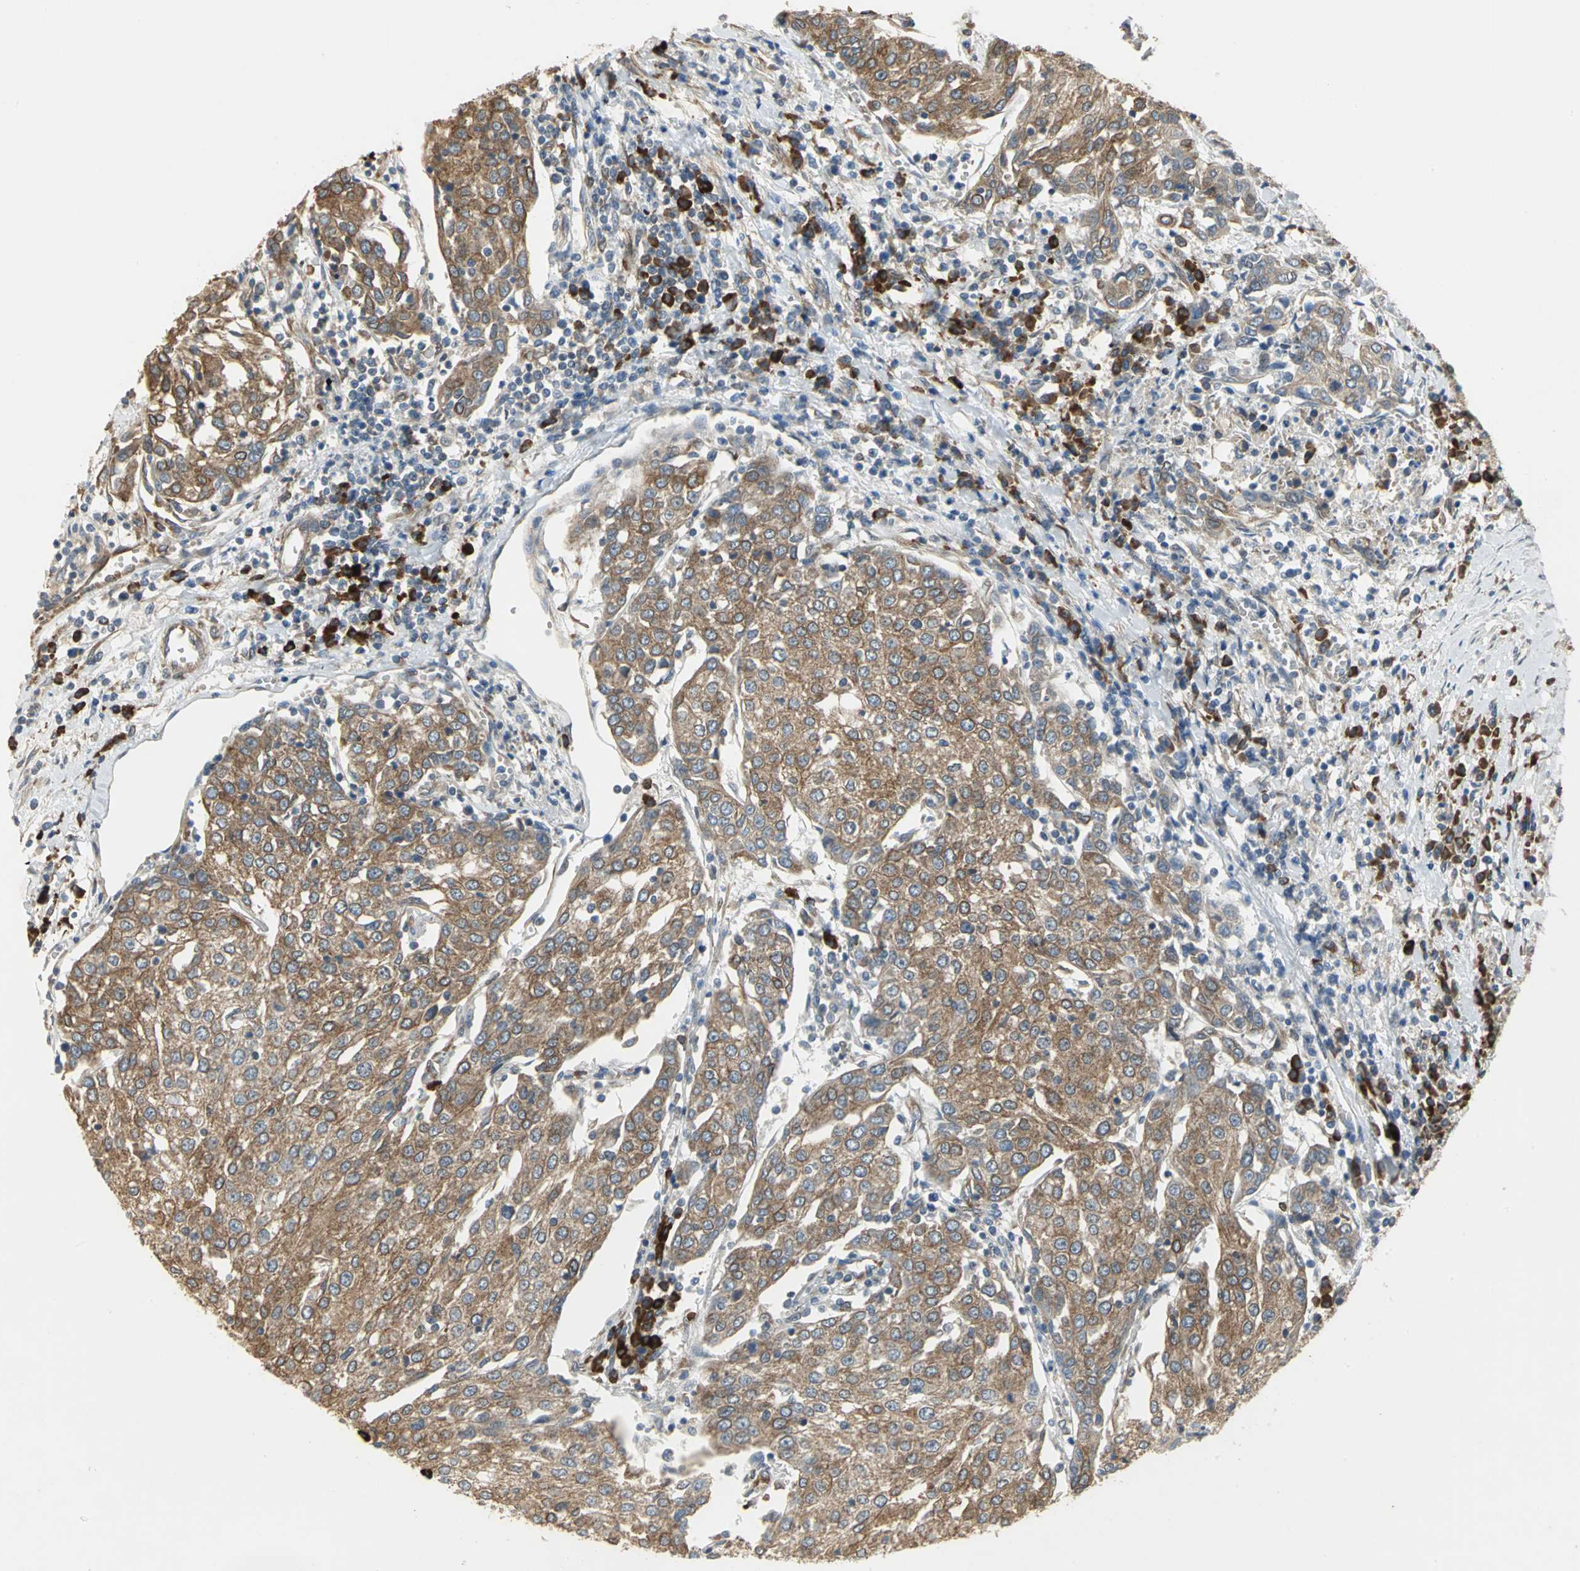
{"staining": {"intensity": "moderate", "quantity": ">75%", "location": "cytoplasmic/membranous"}, "tissue": "urothelial cancer", "cell_type": "Tumor cells", "image_type": "cancer", "snomed": [{"axis": "morphology", "description": "Urothelial carcinoma, High grade"}, {"axis": "topography", "description": "Urinary bladder"}], "caption": "Tumor cells reveal moderate cytoplasmic/membranous positivity in about >75% of cells in urothelial carcinoma (high-grade).", "gene": "SYVN1", "patient": {"sex": "female", "age": 85}}